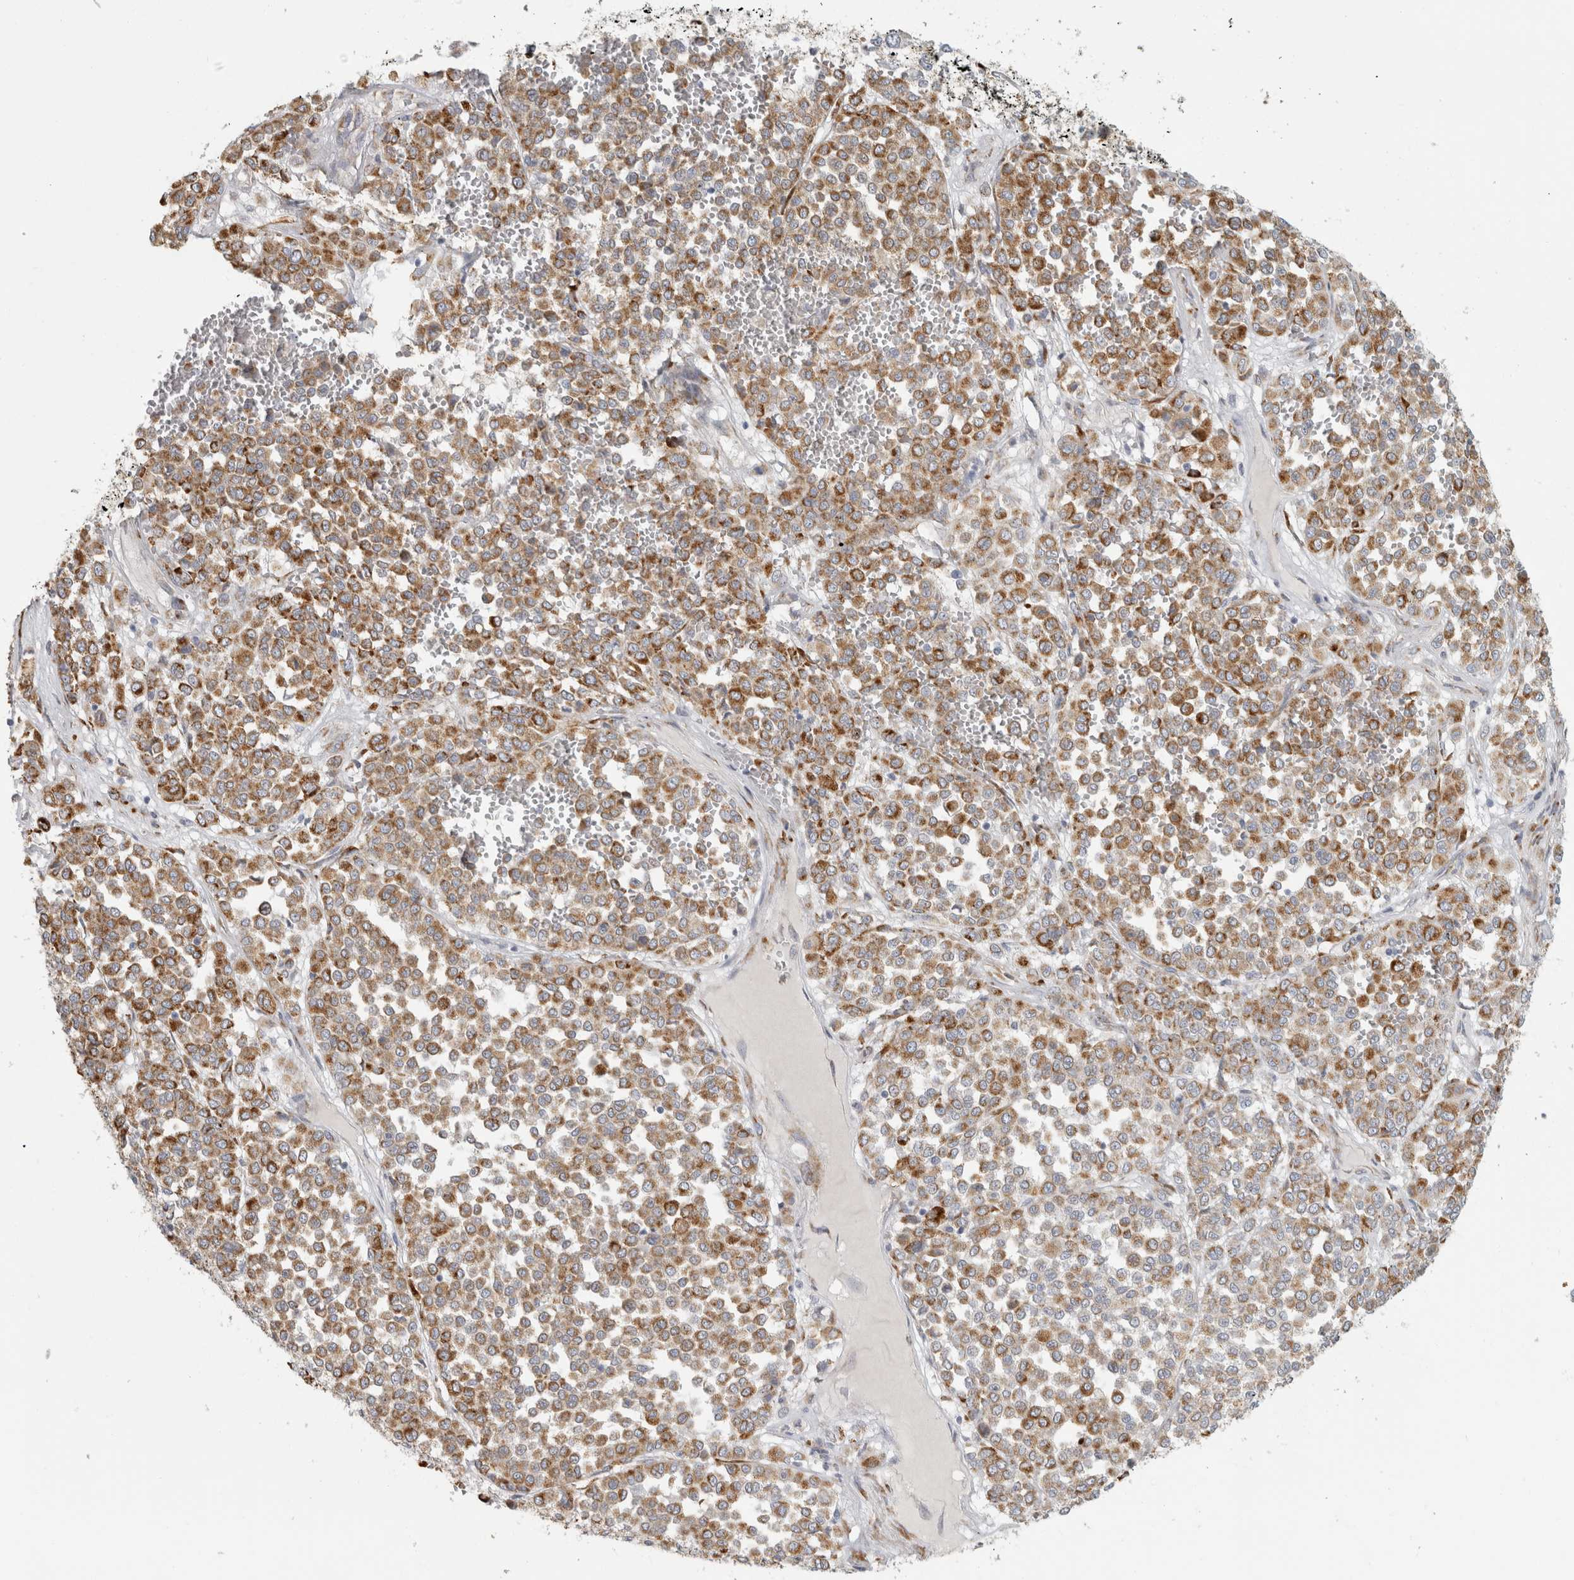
{"staining": {"intensity": "moderate", "quantity": ">75%", "location": "cytoplasmic/membranous"}, "tissue": "melanoma", "cell_type": "Tumor cells", "image_type": "cancer", "snomed": [{"axis": "morphology", "description": "Malignant melanoma, Metastatic site"}, {"axis": "topography", "description": "Pancreas"}], "caption": "The image displays a brown stain indicating the presence of a protein in the cytoplasmic/membranous of tumor cells in melanoma.", "gene": "OSTN", "patient": {"sex": "female", "age": 30}}